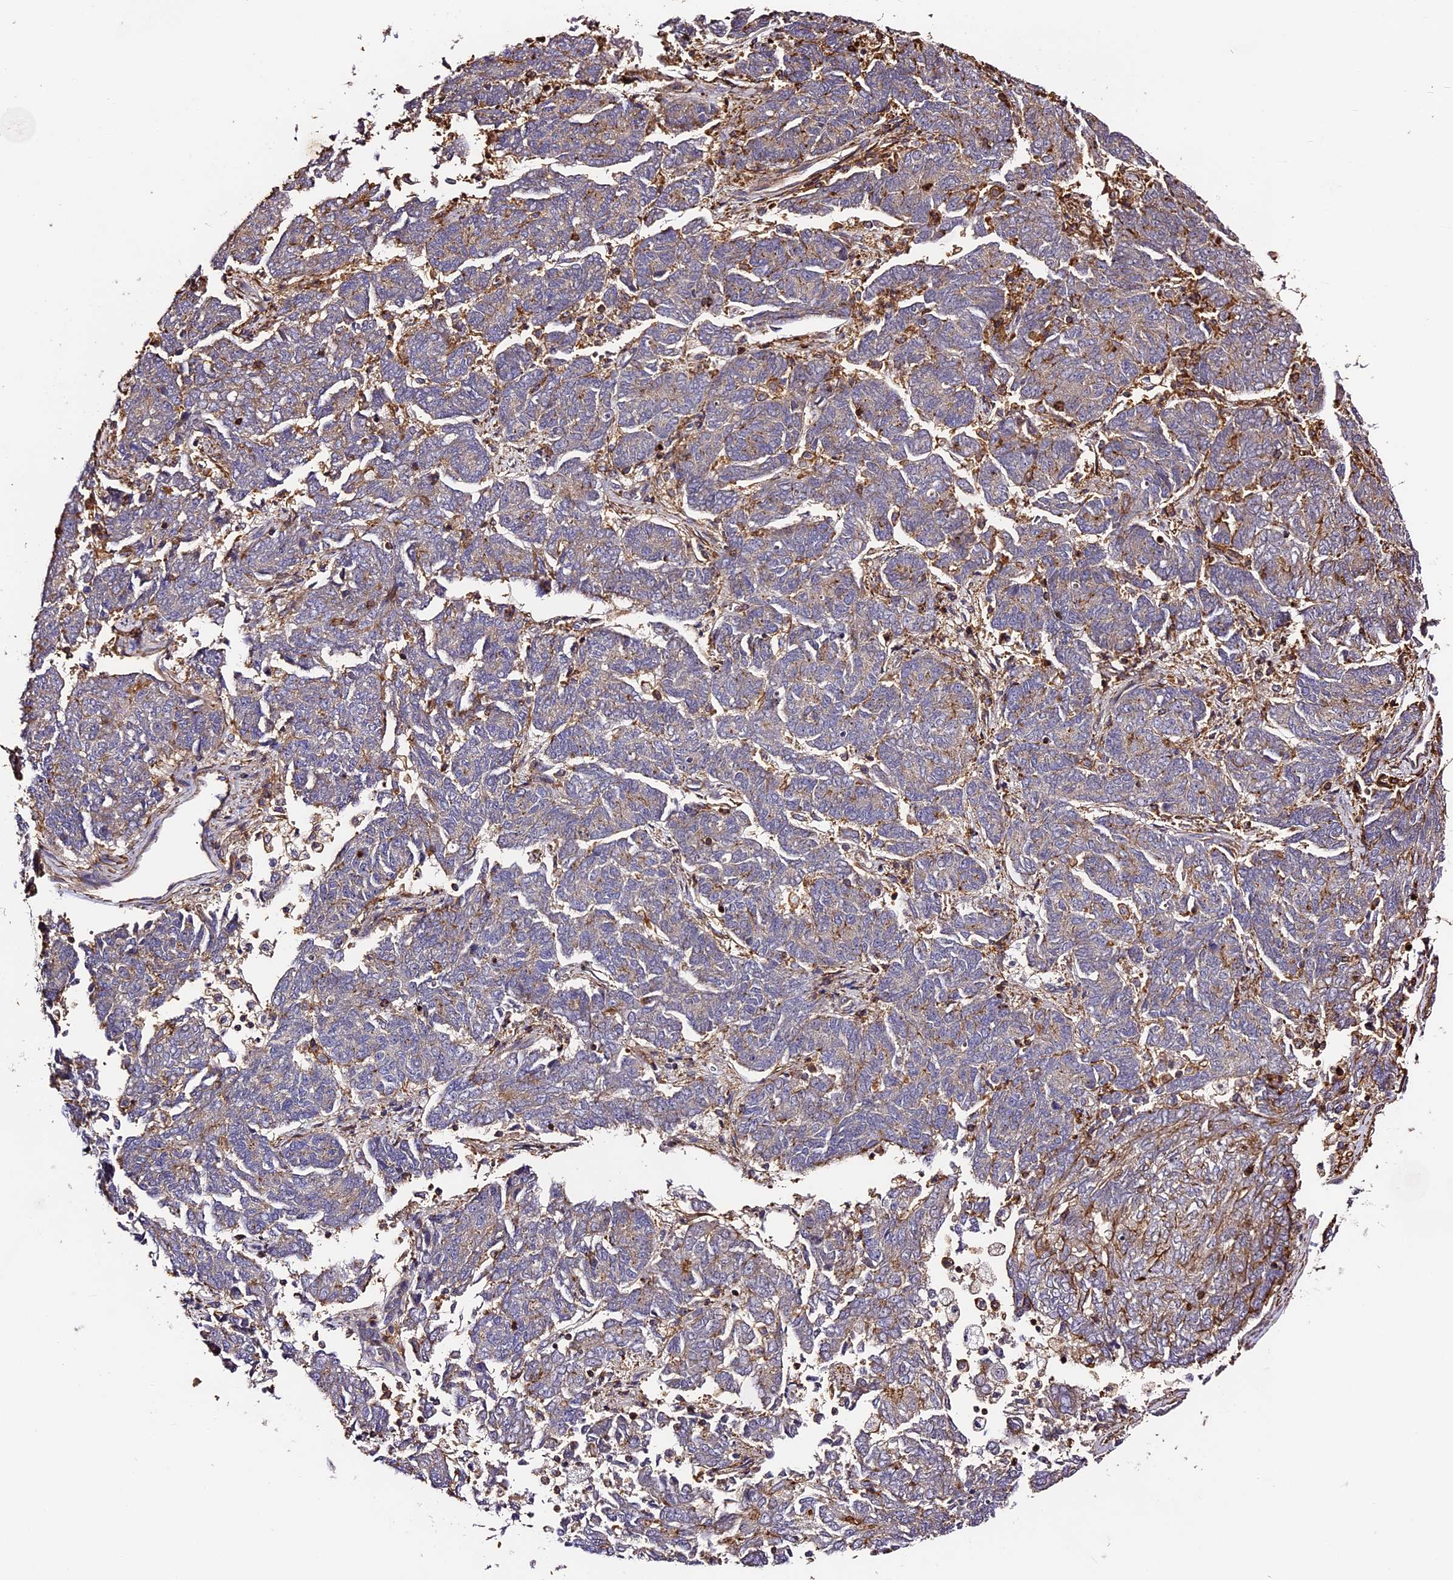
{"staining": {"intensity": "weak", "quantity": "25%-75%", "location": "cytoplasmic/membranous"}, "tissue": "endometrial cancer", "cell_type": "Tumor cells", "image_type": "cancer", "snomed": [{"axis": "morphology", "description": "Adenocarcinoma, NOS"}, {"axis": "topography", "description": "Endometrium"}], "caption": "Endometrial cancer stained for a protein reveals weak cytoplasmic/membranous positivity in tumor cells.", "gene": "RAPSN", "patient": {"sex": "female", "age": 80}}